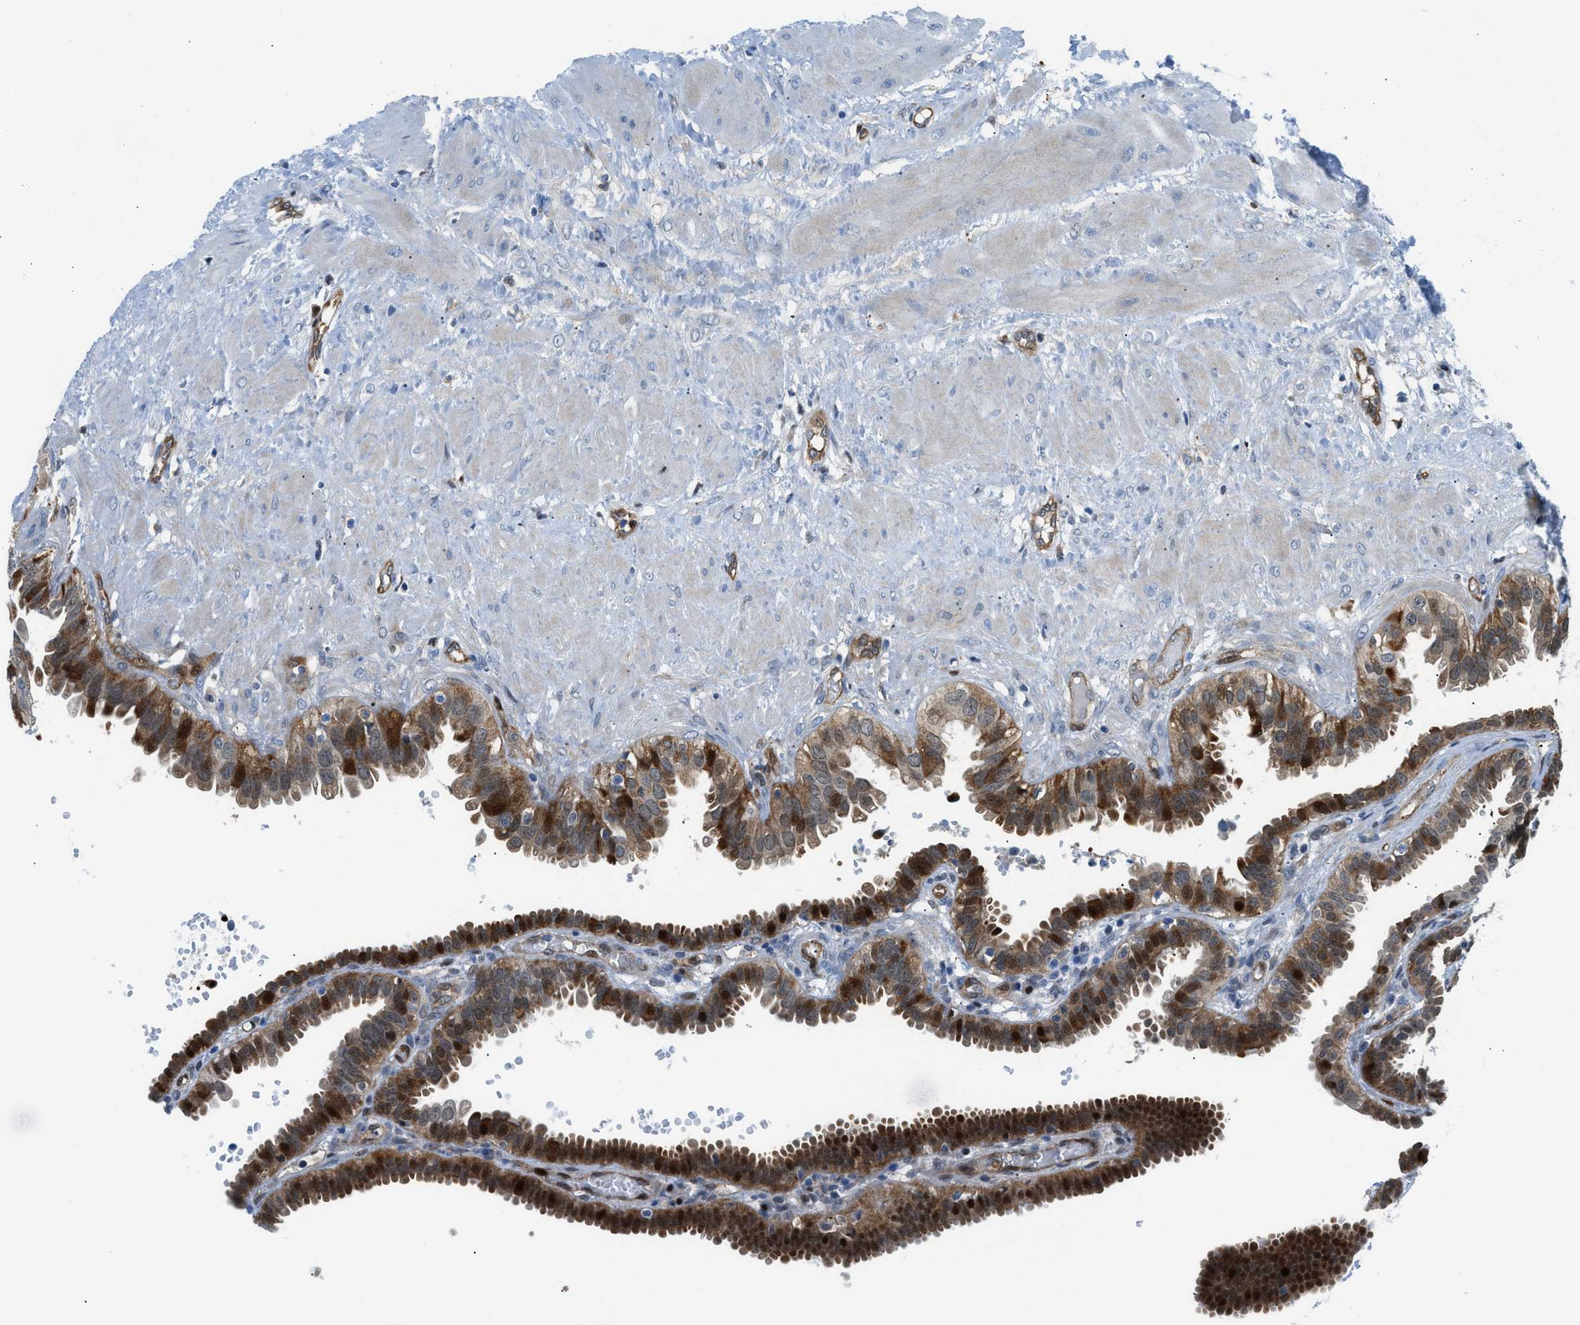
{"staining": {"intensity": "strong", "quantity": ">75%", "location": "cytoplasmic/membranous,nuclear"}, "tissue": "fallopian tube", "cell_type": "Glandular cells", "image_type": "normal", "snomed": [{"axis": "morphology", "description": "Normal tissue, NOS"}, {"axis": "topography", "description": "Fallopian tube"}, {"axis": "topography", "description": "Placenta"}], "caption": "High-power microscopy captured an immunohistochemistry histopathology image of benign fallopian tube, revealing strong cytoplasmic/membranous,nuclear staining in approximately >75% of glandular cells.", "gene": "YWHAE", "patient": {"sex": "female", "age": 34}}